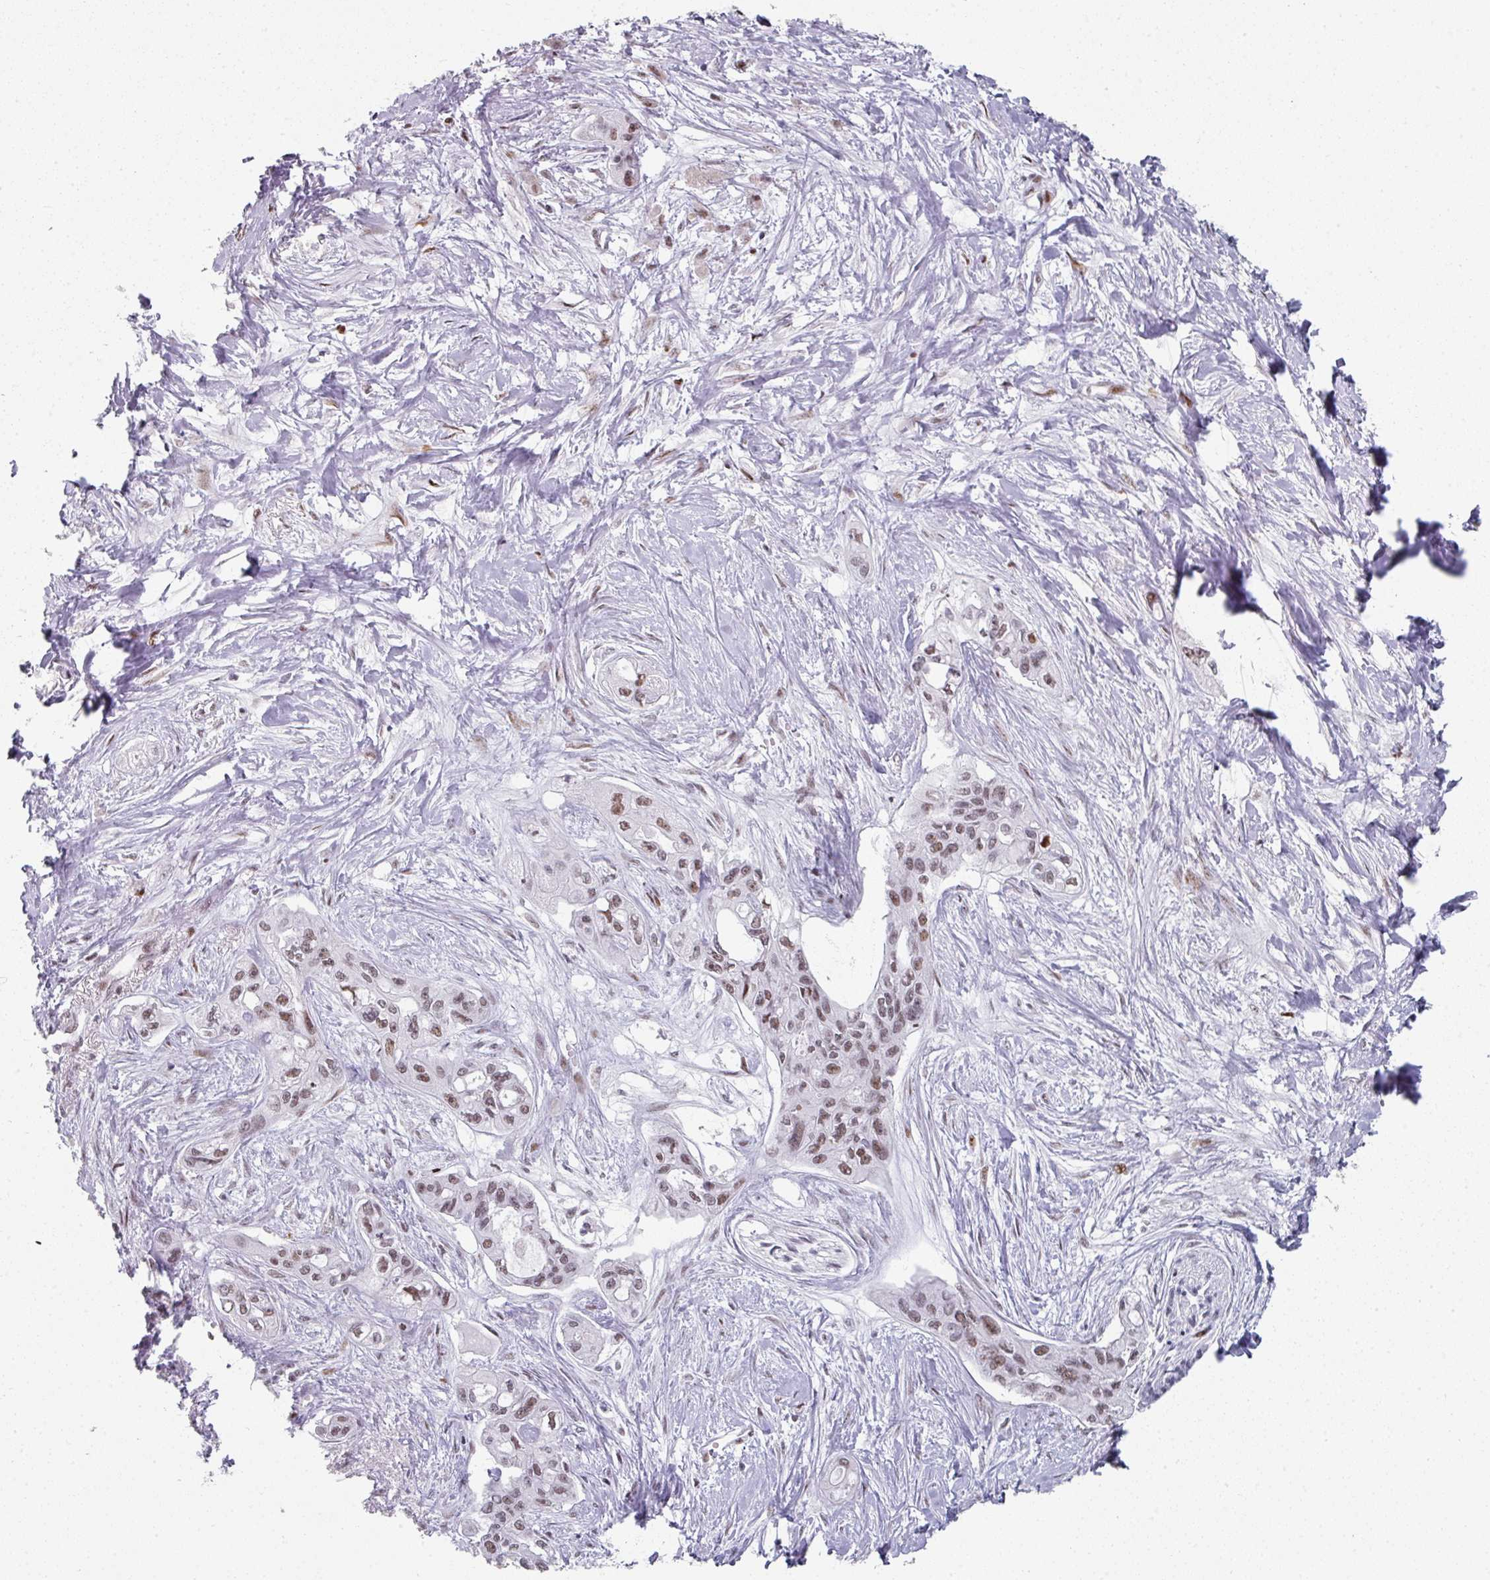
{"staining": {"intensity": "moderate", "quantity": ">75%", "location": "nuclear"}, "tissue": "pancreatic cancer", "cell_type": "Tumor cells", "image_type": "cancer", "snomed": [{"axis": "morphology", "description": "Adenocarcinoma, NOS"}, {"axis": "topography", "description": "Pancreas"}], "caption": "DAB immunohistochemical staining of pancreatic cancer exhibits moderate nuclear protein positivity in about >75% of tumor cells.", "gene": "SF3B5", "patient": {"sex": "female", "age": 50}}